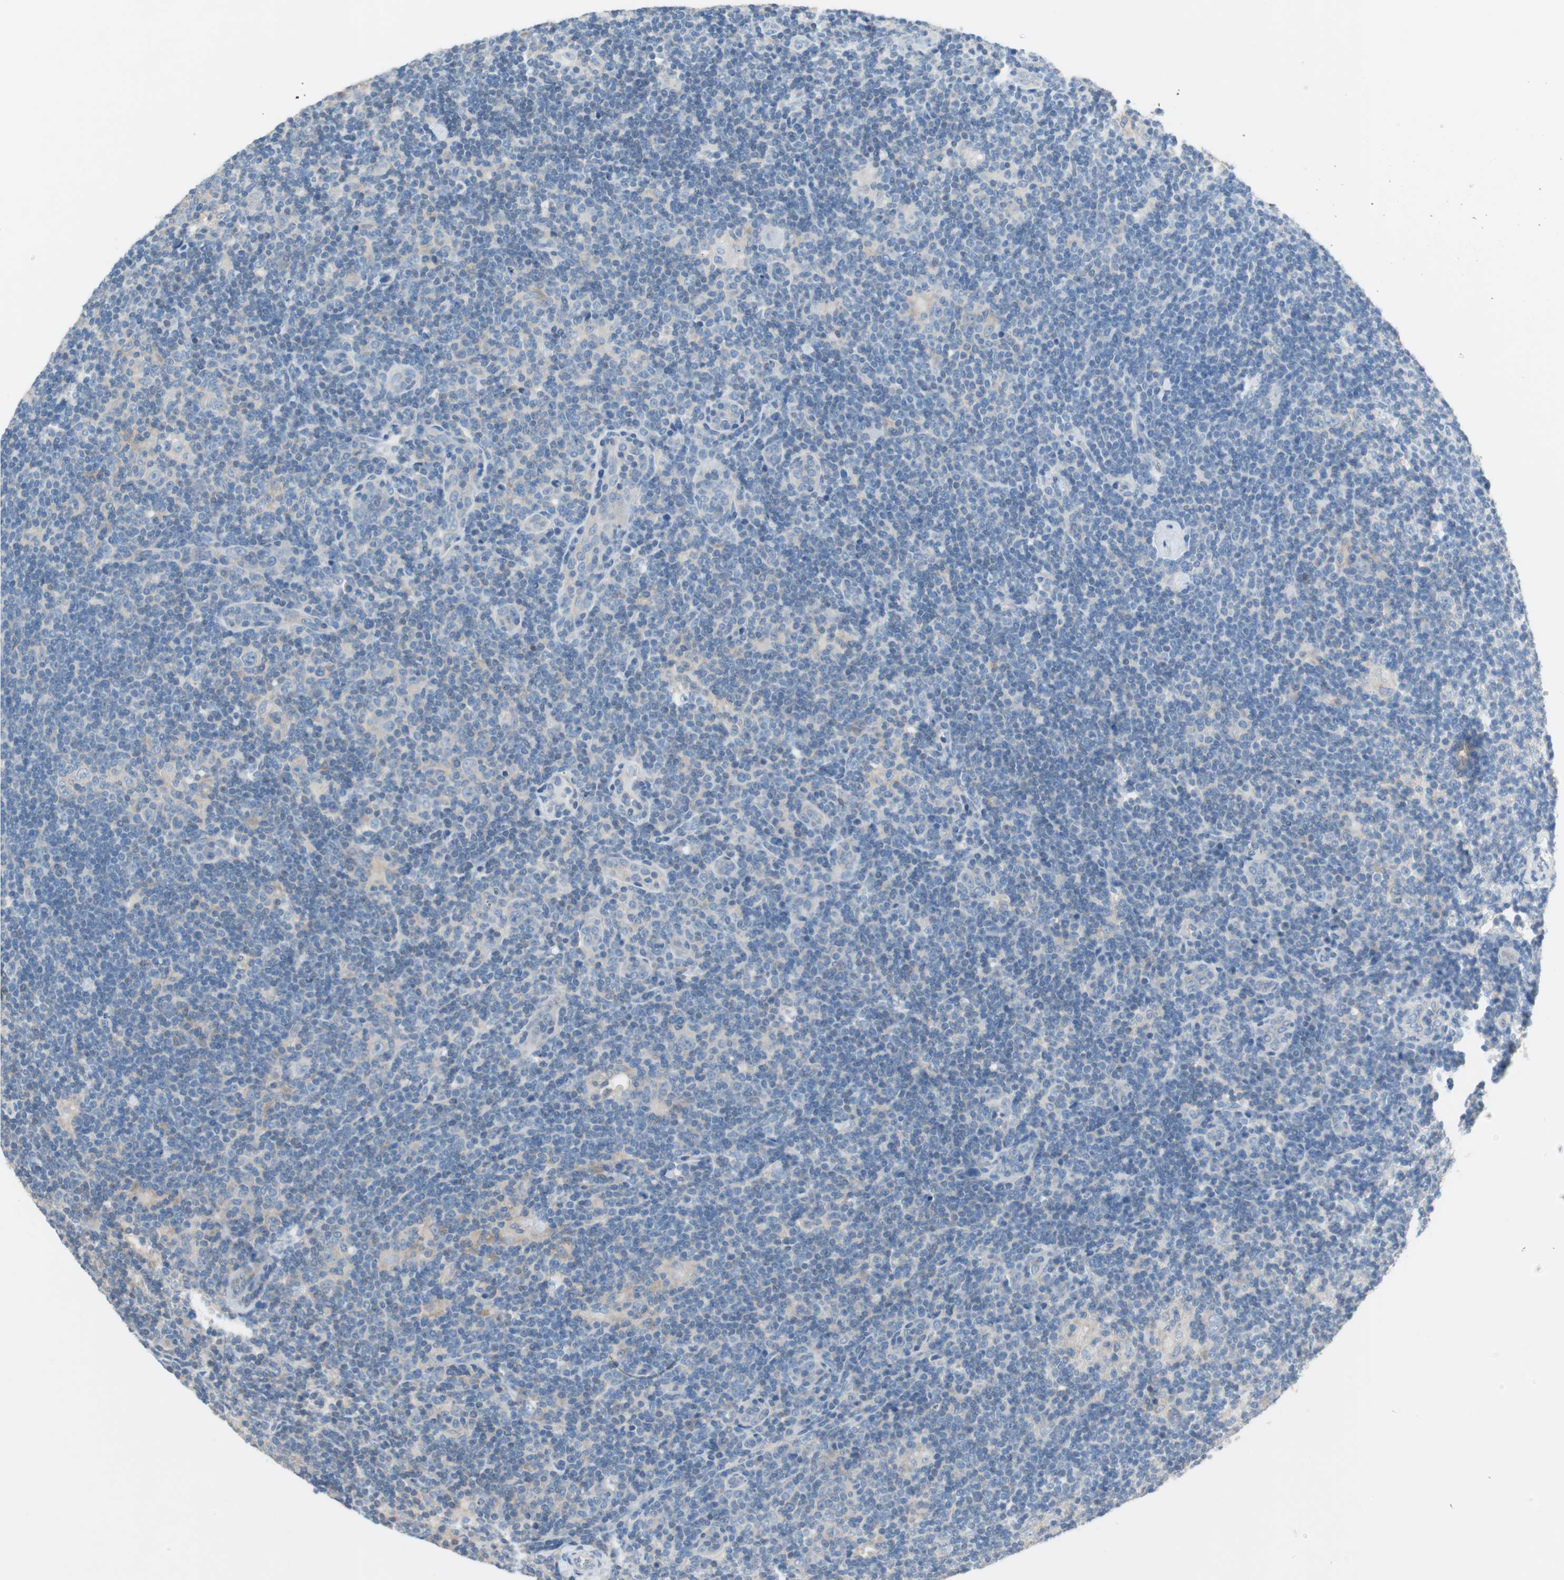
{"staining": {"intensity": "negative", "quantity": "none", "location": "none"}, "tissue": "lymphoma", "cell_type": "Tumor cells", "image_type": "cancer", "snomed": [{"axis": "morphology", "description": "Hodgkin's disease, NOS"}, {"axis": "topography", "description": "Lymph node"}], "caption": "This is an IHC photomicrograph of human lymphoma. There is no expression in tumor cells.", "gene": "GLUL", "patient": {"sex": "female", "age": 57}}